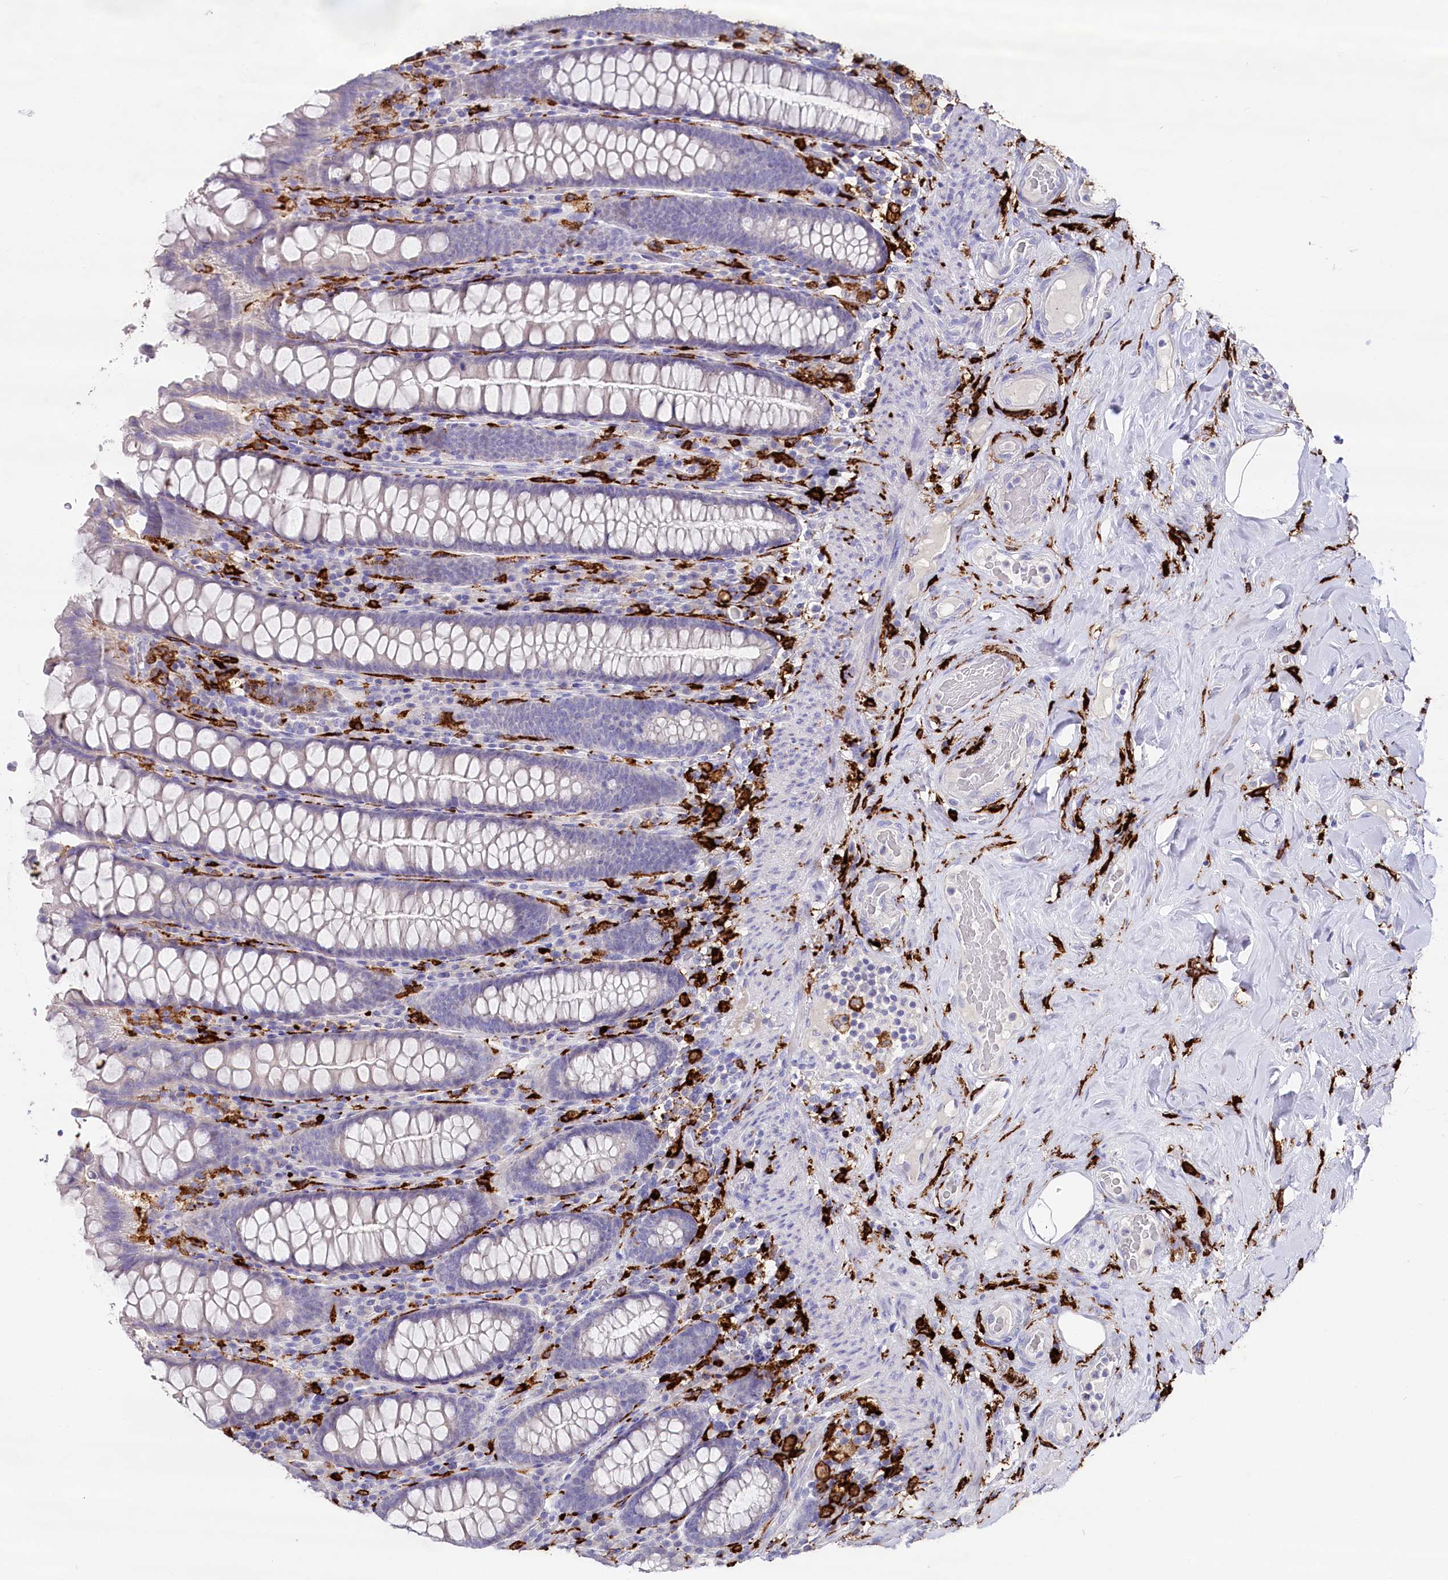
{"staining": {"intensity": "negative", "quantity": "none", "location": "none"}, "tissue": "colon", "cell_type": "Endothelial cells", "image_type": "normal", "snomed": [{"axis": "morphology", "description": "Normal tissue, NOS"}, {"axis": "topography", "description": "Colon"}], "caption": "This is an immunohistochemistry photomicrograph of unremarkable colon. There is no positivity in endothelial cells.", "gene": "CLEC4M", "patient": {"sex": "female", "age": 79}}